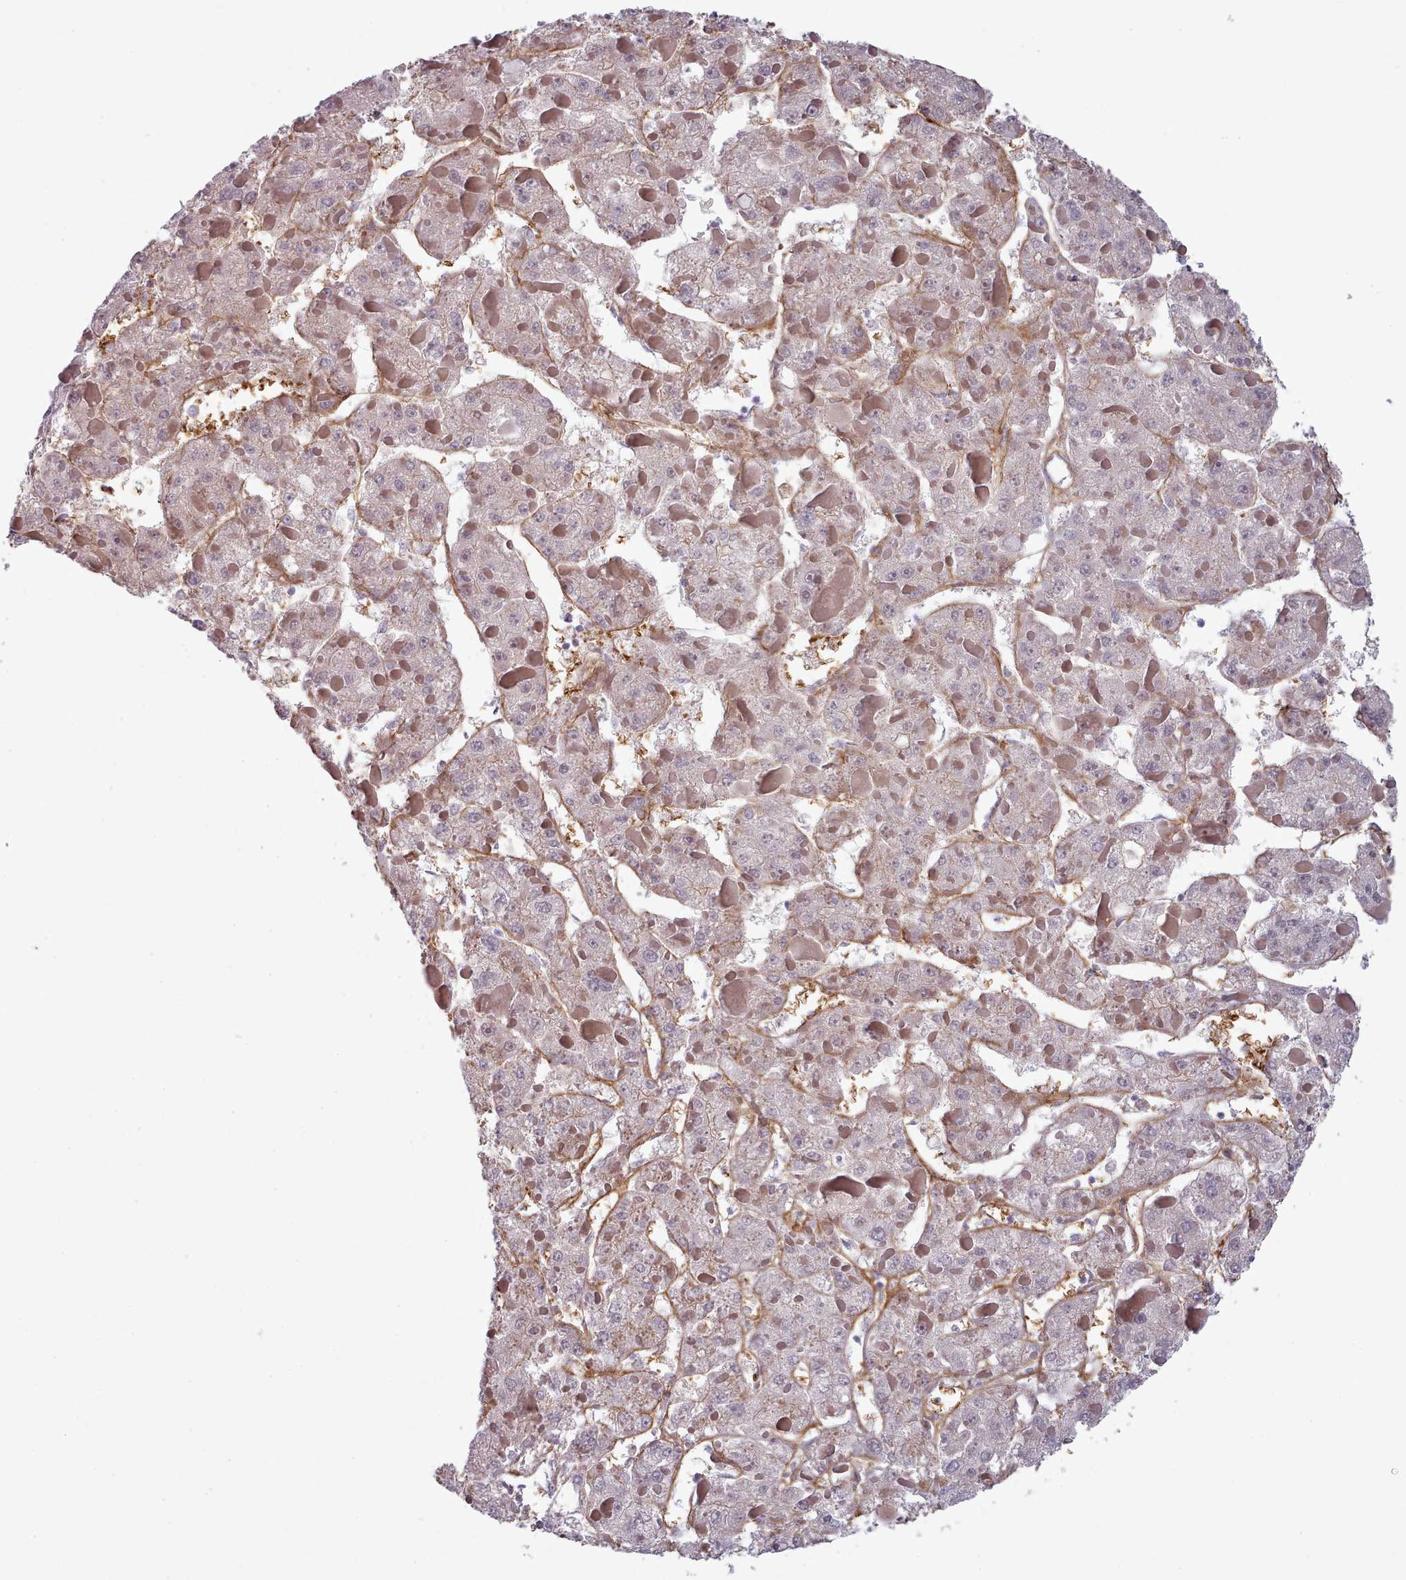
{"staining": {"intensity": "moderate", "quantity": "<25%", "location": "cytoplasmic/membranous,nuclear"}, "tissue": "liver cancer", "cell_type": "Tumor cells", "image_type": "cancer", "snomed": [{"axis": "morphology", "description": "Carcinoma, Hepatocellular, NOS"}, {"axis": "topography", "description": "Liver"}], "caption": "Human liver cancer stained with a brown dye displays moderate cytoplasmic/membranous and nuclear positive positivity in about <25% of tumor cells.", "gene": "CLNS1A", "patient": {"sex": "female", "age": 73}}